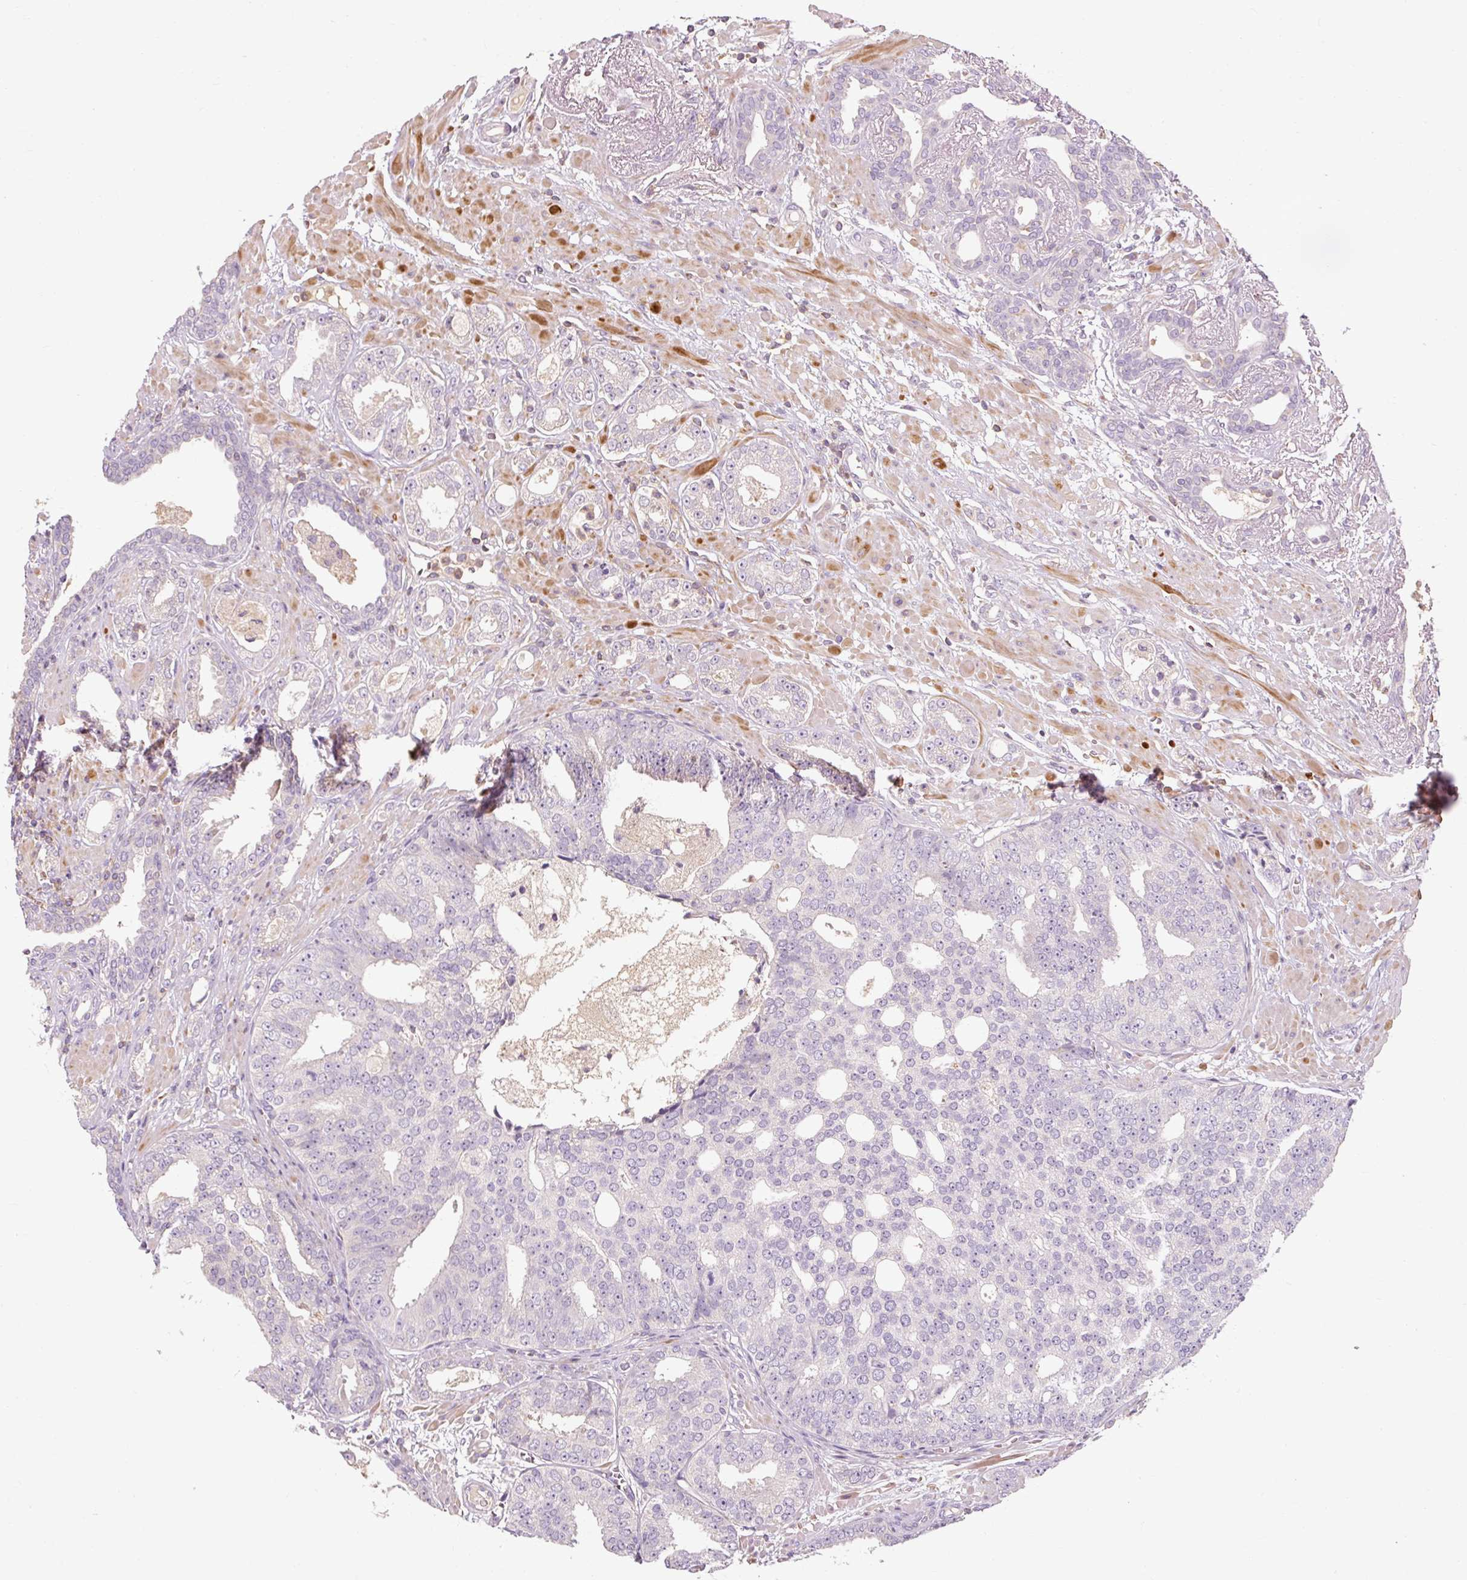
{"staining": {"intensity": "negative", "quantity": "none", "location": "none"}, "tissue": "prostate cancer", "cell_type": "Tumor cells", "image_type": "cancer", "snomed": [{"axis": "morphology", "description": "Adenocarcinoma, High grade"}, {"axis": "topography", "description": "Prostate"}], "caption": "IHC of prostate cancer (adenocarcinoma (high-grade)) shows no expression in tumor cells.", "gene": "TIGD2", "patient": {"sex": "male", "age": 71}}